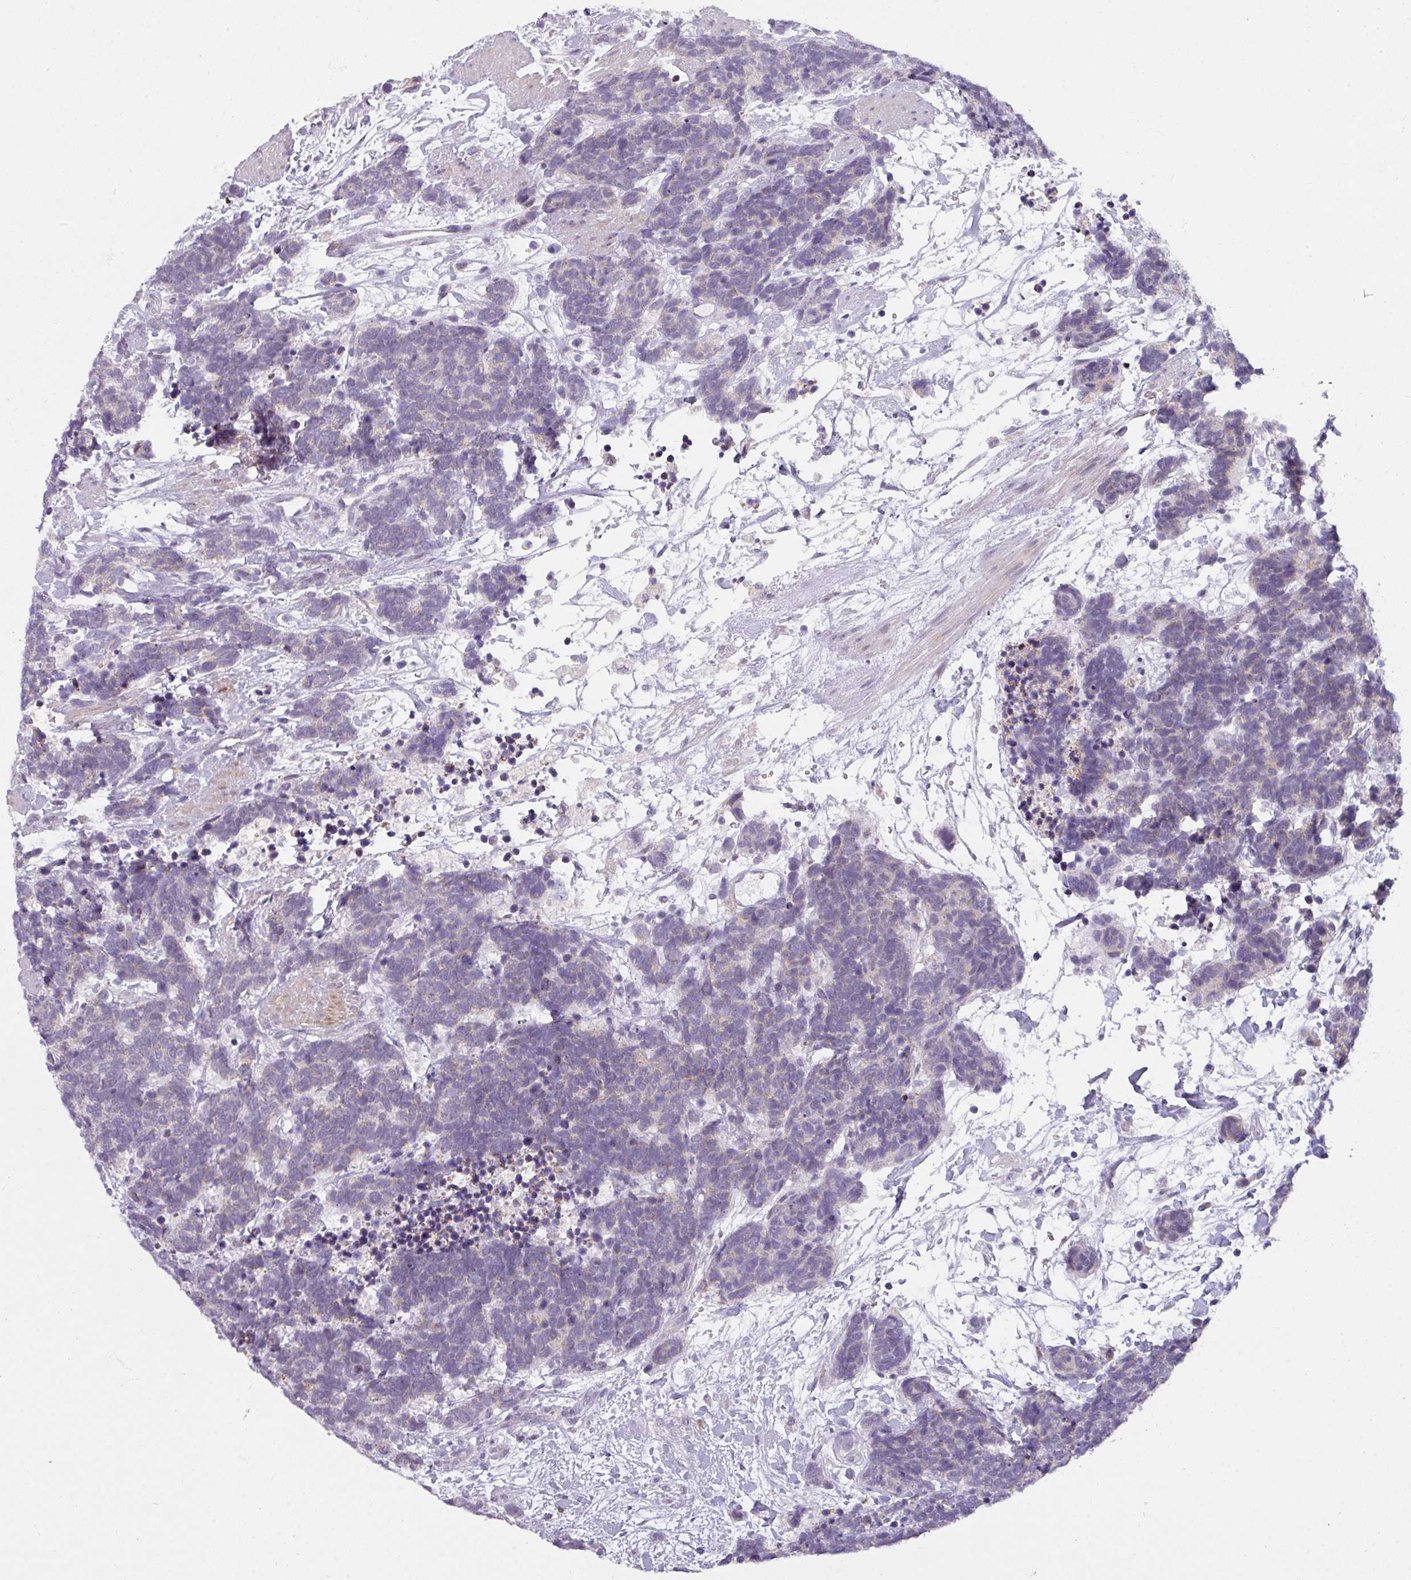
{"staining": {"intensity": "negative", "quantity": "none", "location": "none"}, "tissue": "carcinoid", "cell_type": "Tumor cells", "image_type": "cancer", "snomed": [{"axis": "morphology", "description": "Carcinoma, NOS"}, {"axis": "morphology", "description": "Carcinoid, malignant, NOS"}, {"axis": "topography", "description": "Prostate"}], "caption": "Micrograph shows no protein positivity in tumor cells of carcinoma tissue.", "gene": "C2orf68", "patient": {"sex": "male", "age": 57}}